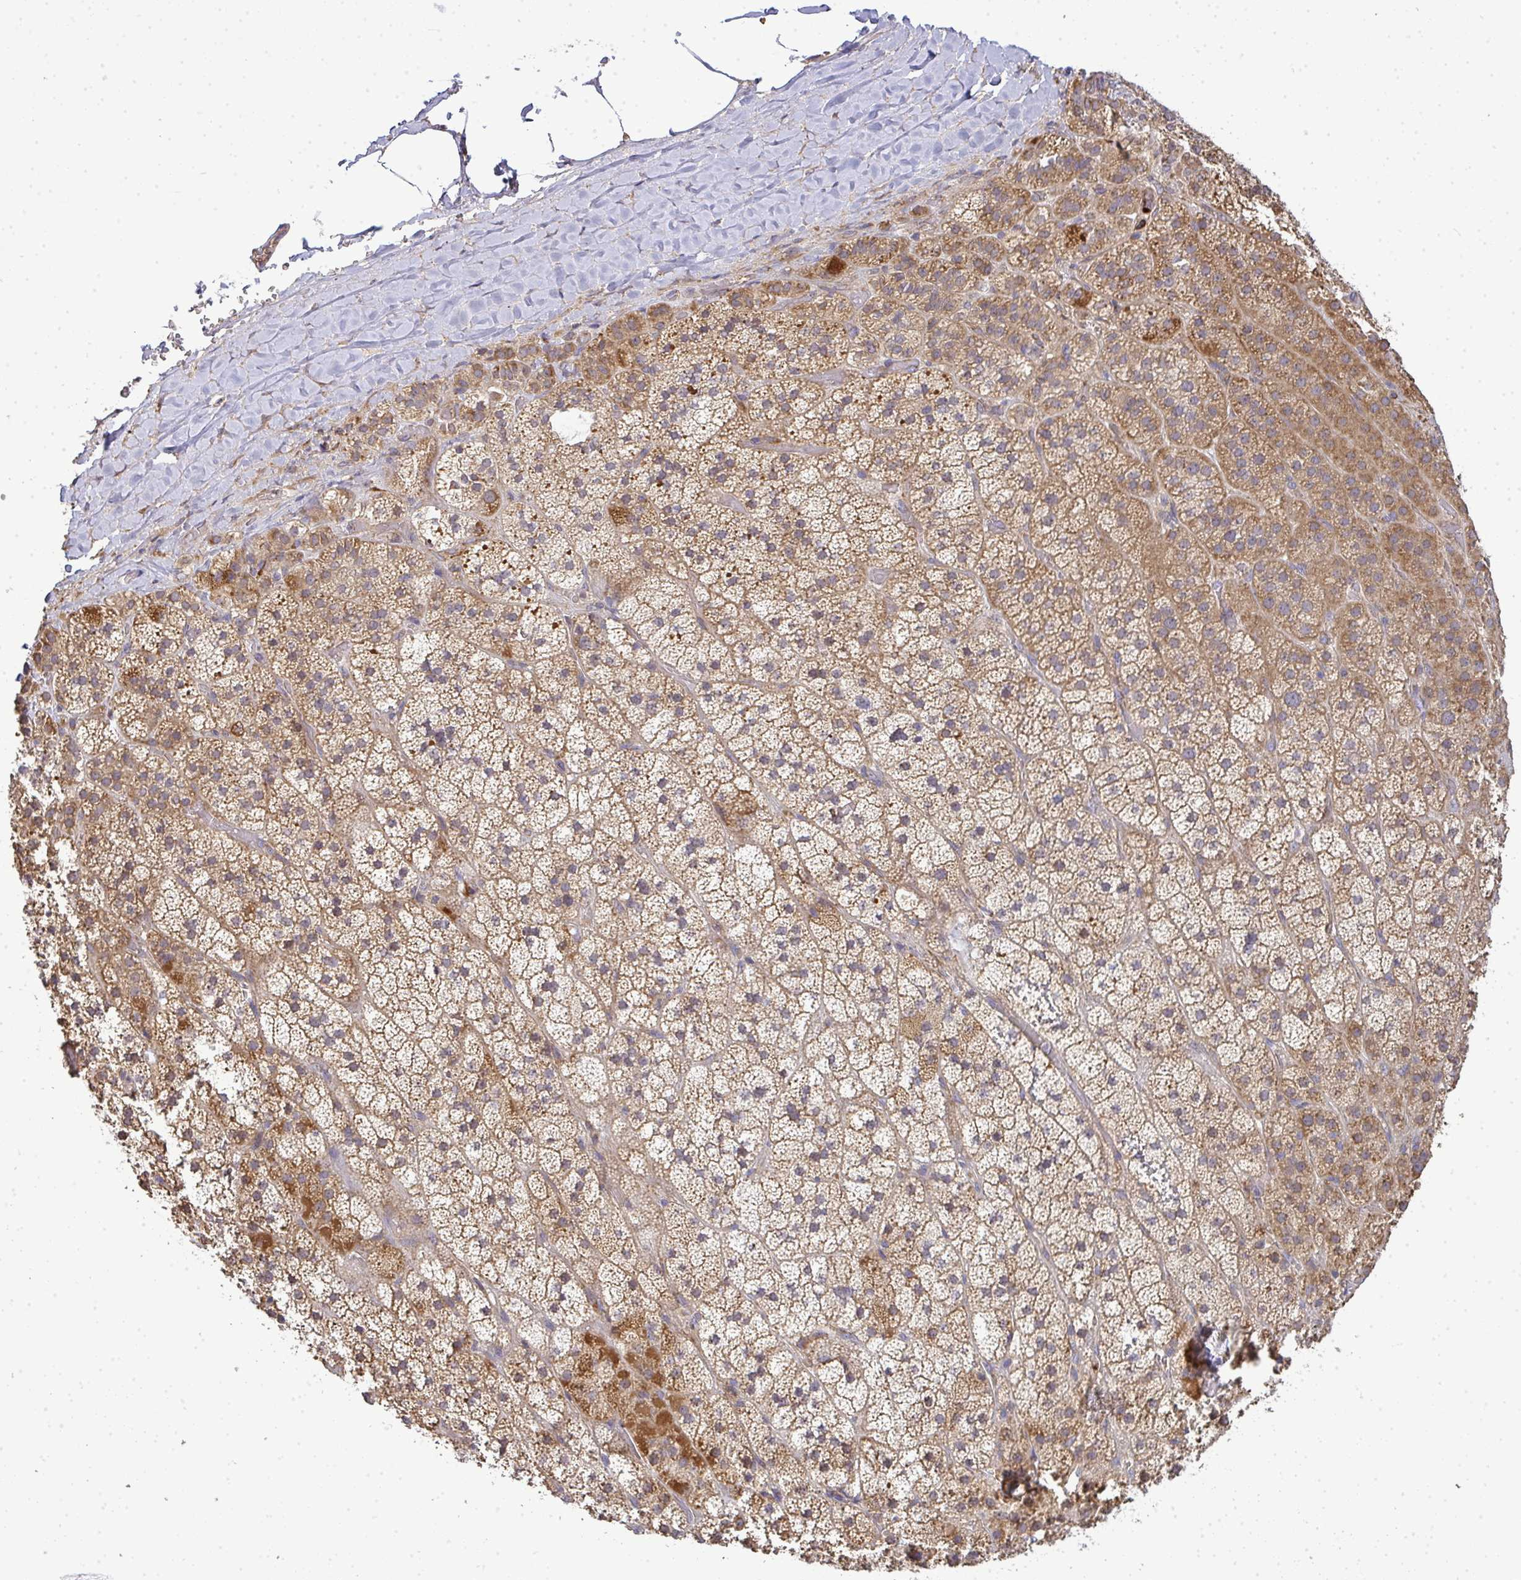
{"staining": {"intensity": "strong", "quantity": "25%-75%", "location": "cytoplasmic/membranous"}, "tissue": "adrenal gland", "cell_type": "Glandular cells", "image_type": "normal", "snomed": [{"axis": "morphology", "description": "Normal tissue, NOS"}, {"axis": "topography", "description": "Adrenal gland"}], "caption": "Strong cytoplasmic/membranous protein positivity is present in approximately 25%-75% of glandular cells in adrenal gland.", "gene": "B4GALT6", "patient": {"sex": "male", "age": 57}}